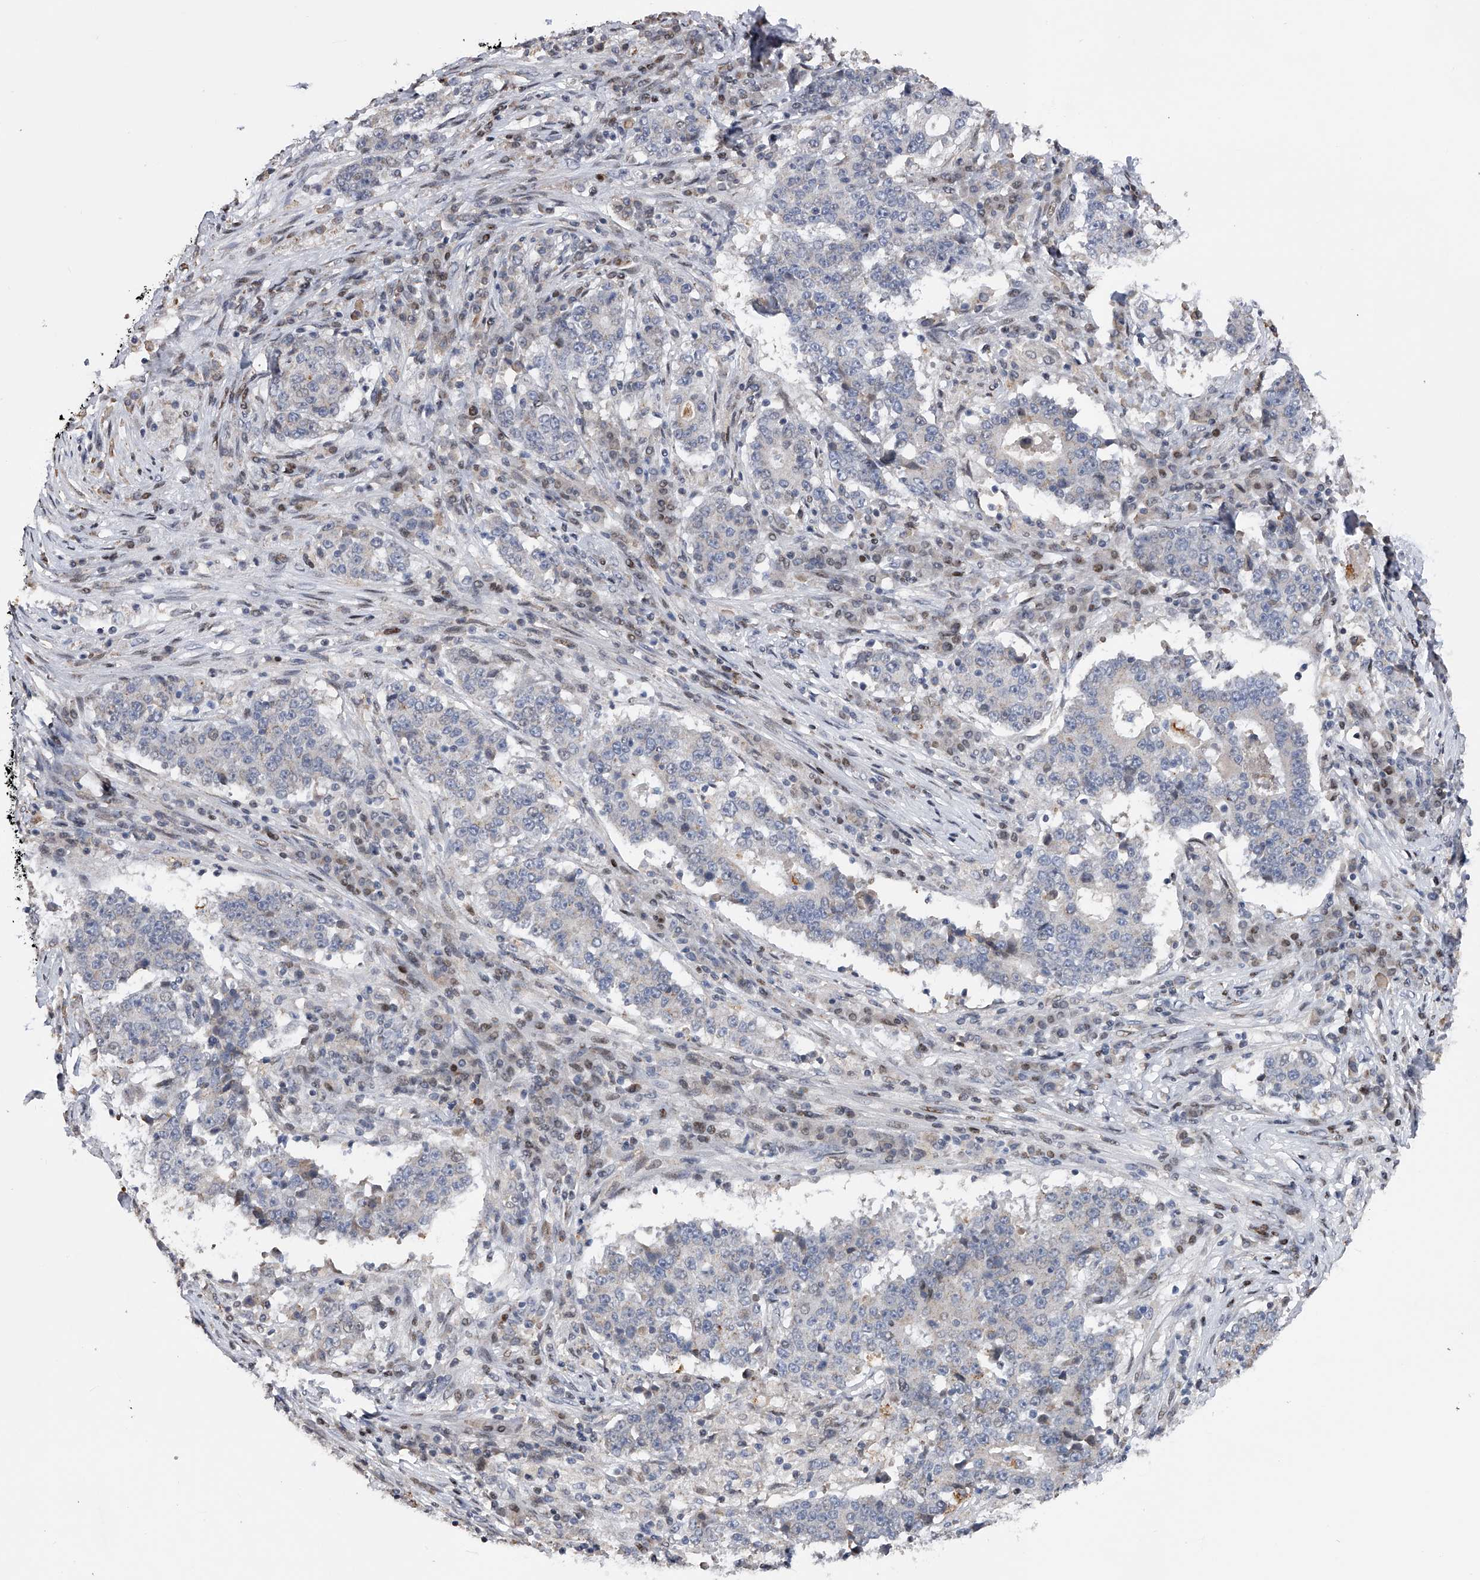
{"staining": {"intensity": "negative", "quantity": "none", "location": "none"}, "tissue": "stomach cancer", "cell_type": "Tumor cells", "image_type": "cancer", "snomed": [{"axis": "morphology", "description": "Adenocarcinoma, NOS"}, {"axis": "topography", "description": "Stomach"}], "caption": "High power microscopy photomicrograph of an immunohistochemistry image of stomach cancer, revealing no significant expression in tumor cells. (Immunohistochemistry, brightfield microscopy, high magnification).", "gene": "RWDD2A", "patient": {"sex": "male", "age": 59}}